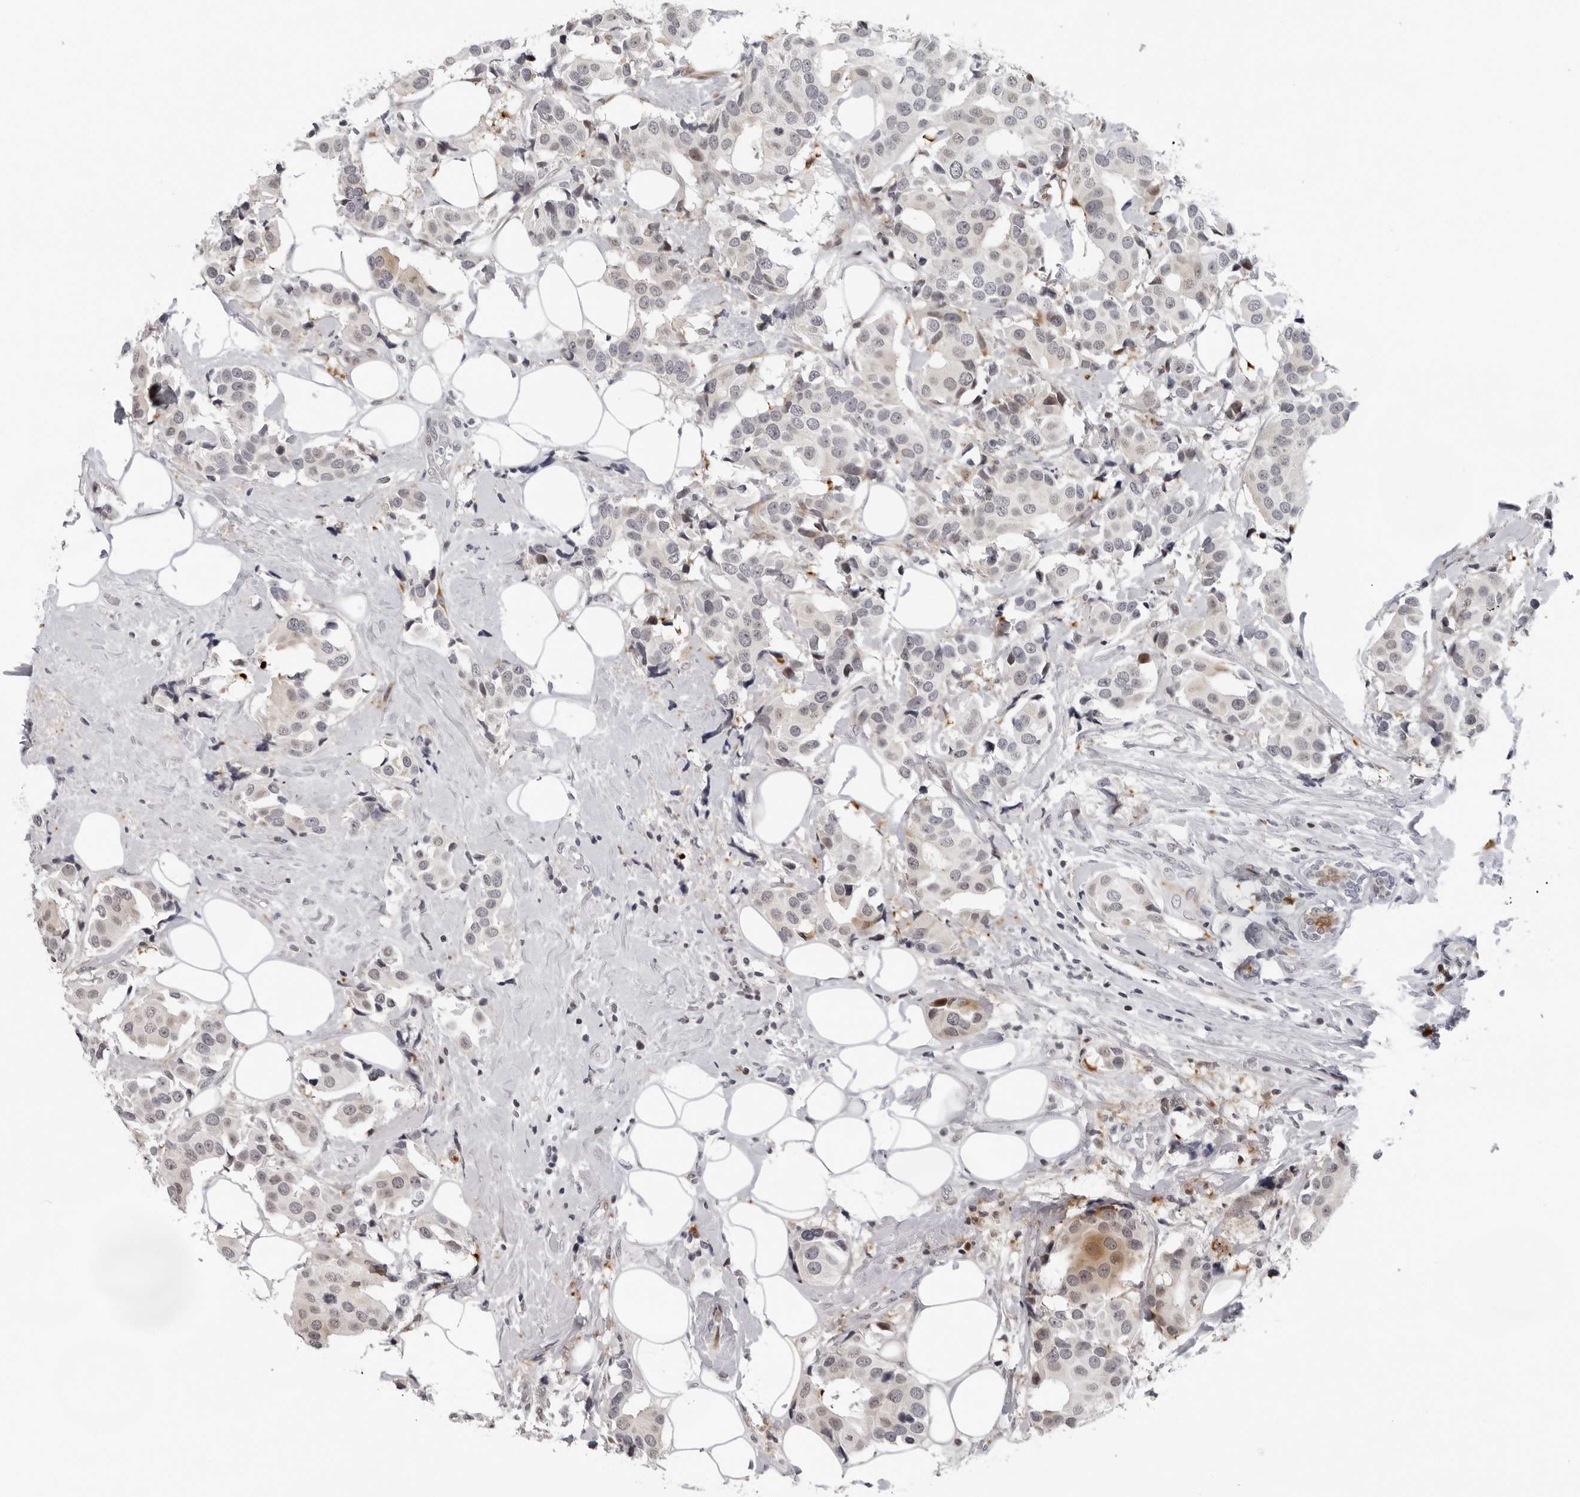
{"staining": {"intensity": "moderate", "quantity": "<25%", "location": "cytoplasmic/membranous"}, "tissue": "breast cancer", "cell_type": "Tumor cells", "image_type": "cancer", "snomed": [{"axis": "morphology", "description": "Normal tissue, NOS"}, {"axis": "morphology", "description": "Duct carcinoma"}, {"axis": "topography", "description": "Breast"}], "caption": "There is low levels of moderate cytoplasmic/membranous positivity in tumor cells of invasive ductal carcinoma (breast), as demonstrated by immunohistochemical staining (brown color).", "gene": "PIP4K2C", "patient": {"sex": "female", "age": 39}}